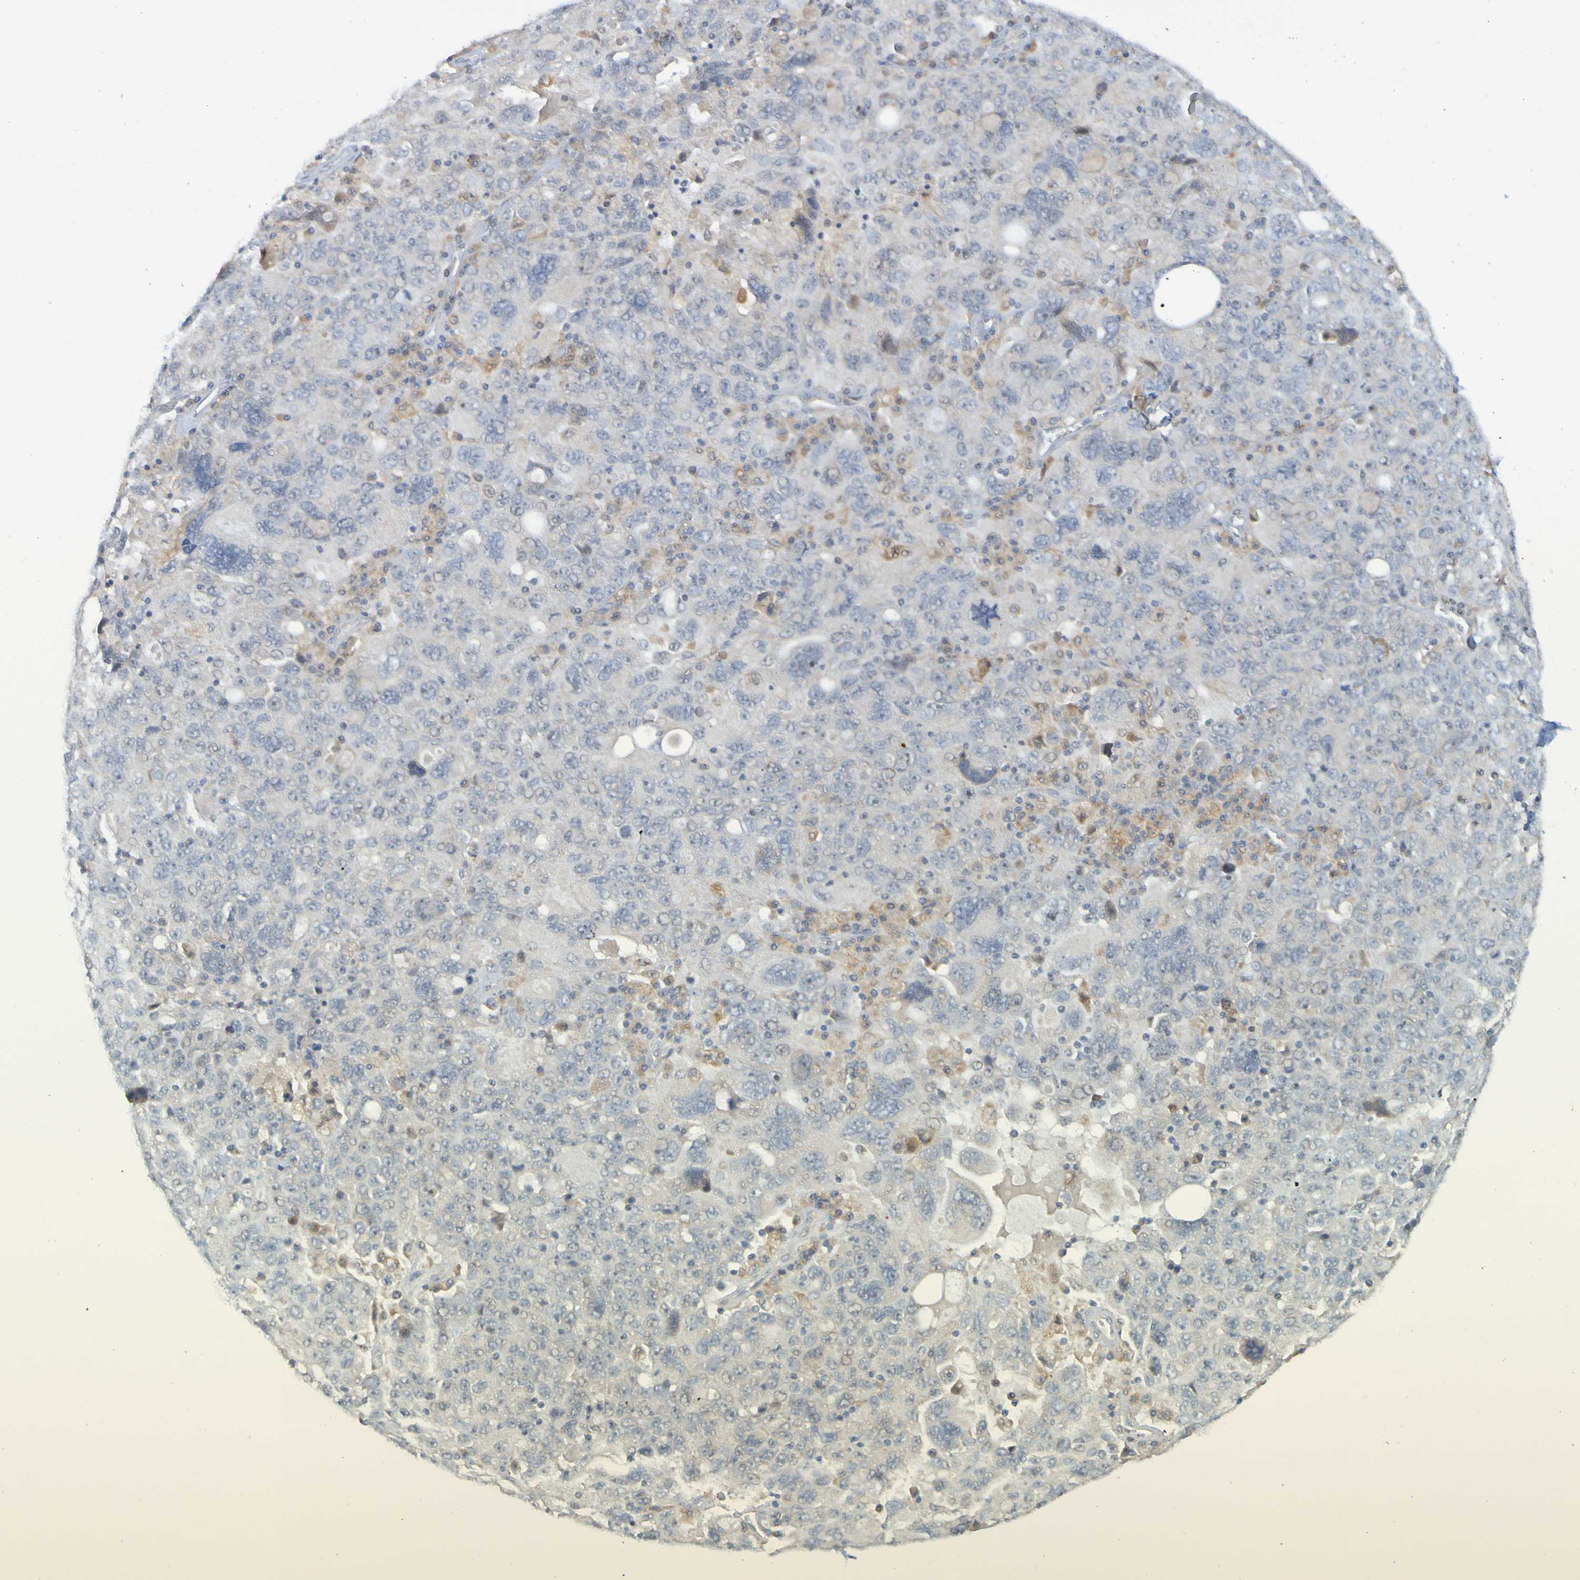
{"staining": {"intensity": "weak", "quantity": "<25%", "location": "cytoplasmic/membranous"}, "tissue": "ovarian cancer", "cell_type": "Tumor cells", "image_type": "cancer", "snomed": [{"axis": "morphology", "description": "Carcinoma, endometroid"}, {"axis": "topography", "description": "Ovary"}], "caption": "A histopathology image of ovarian cancer (endometroid carcinoma) stained for a protein shows no brown staining in tumor cells. The staining is performed using DAB brown chromogen with nuclei counter-stained in using hematoxylin.", "gene": "LILRB5", "patient": {"sex": "female", "age": 62}}